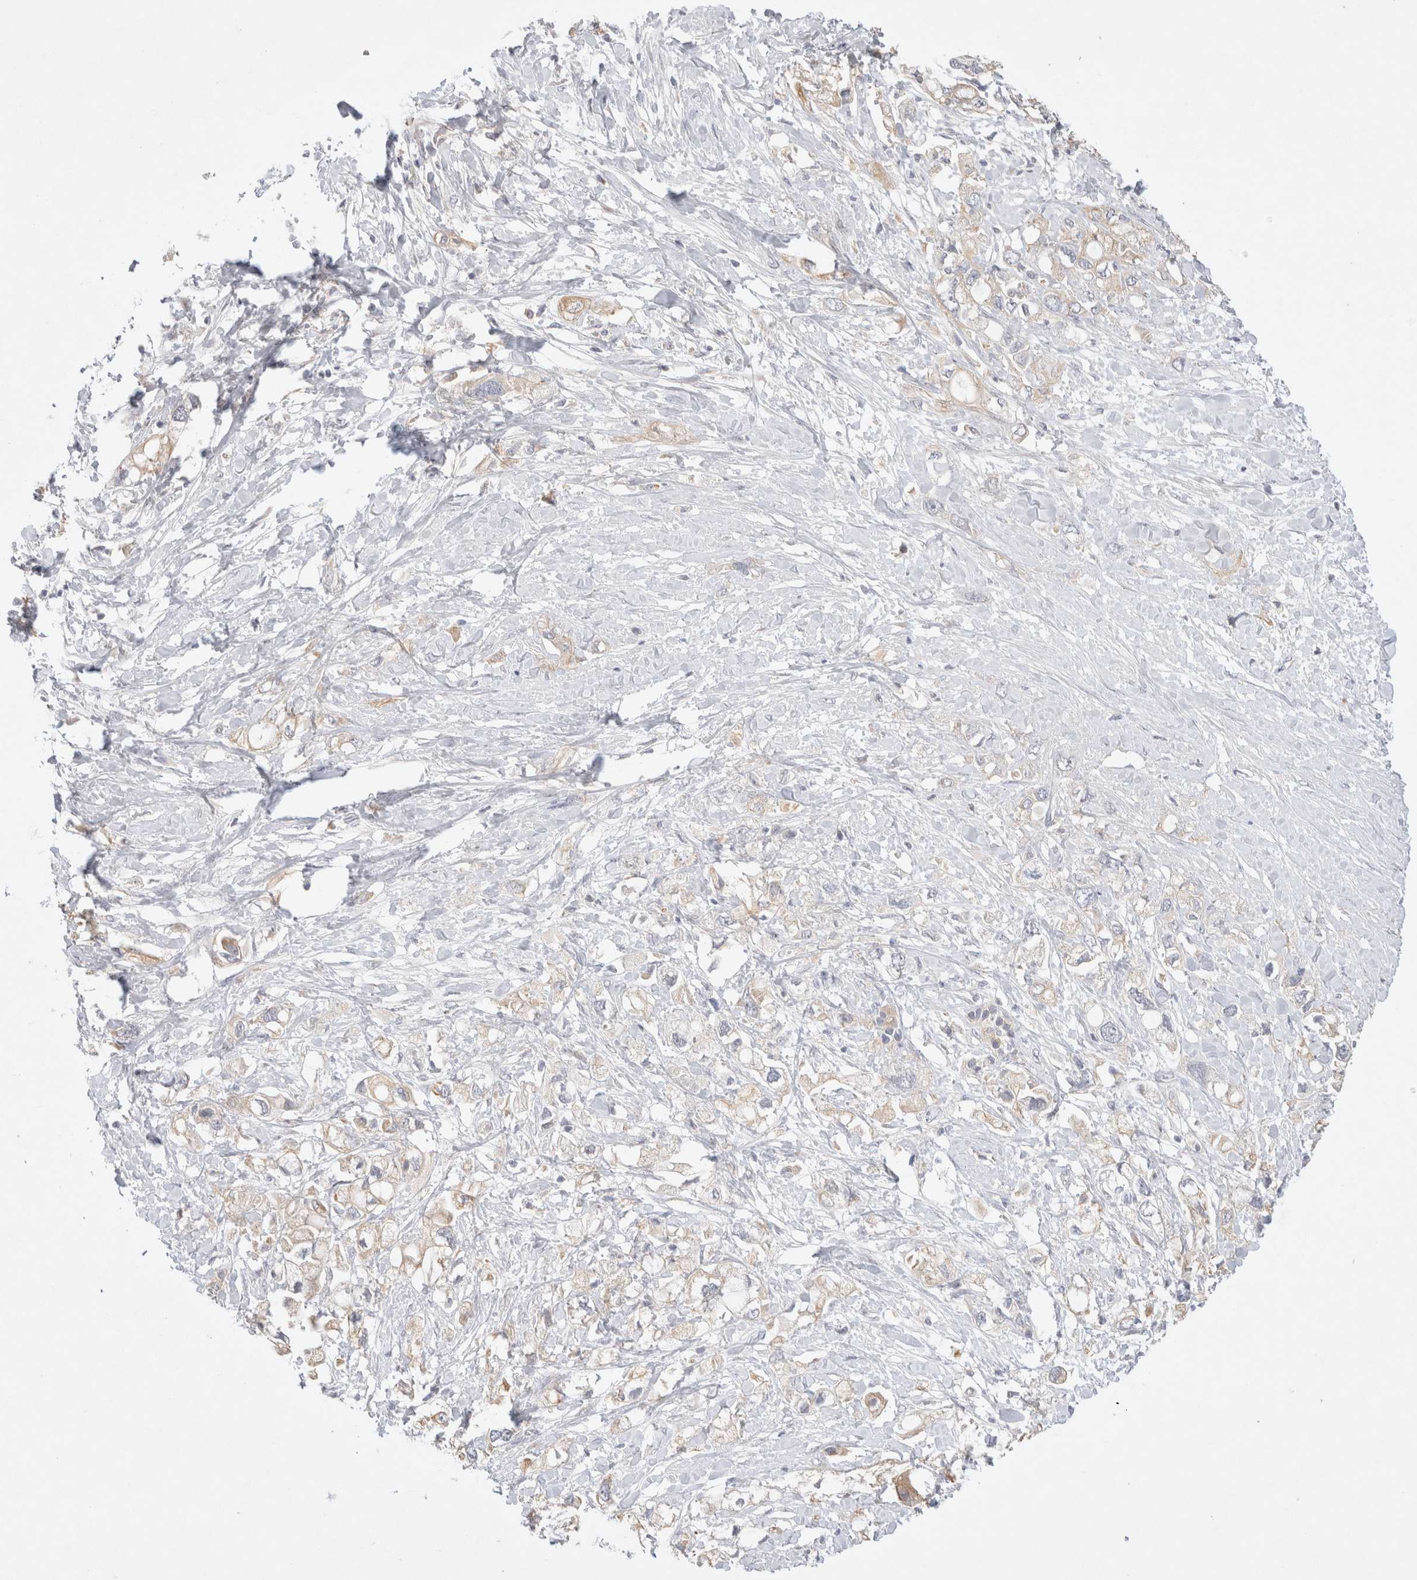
{"staining": {"intensity": "weak", "quantity": ">75%", "location": "cytoplasmic/membranous"}, "tissue": "pancreatic cancer", "cell_type": "Tumor cells", "image_type": "cancer", "snomed": [{"axis": "morphology", "description": "Adenocarcinoma, NOS"}, {"axis": "topography", "description": "Pancreas"}], "caption": "There is low levels of weak cytoplasmic/membranous expression in tumor cells of pancreatic cancer, as demonstrated by immunohistochemical staining (brown color).", "gene": "GAS1", "patient": {"sex": "female", "age": 56}}